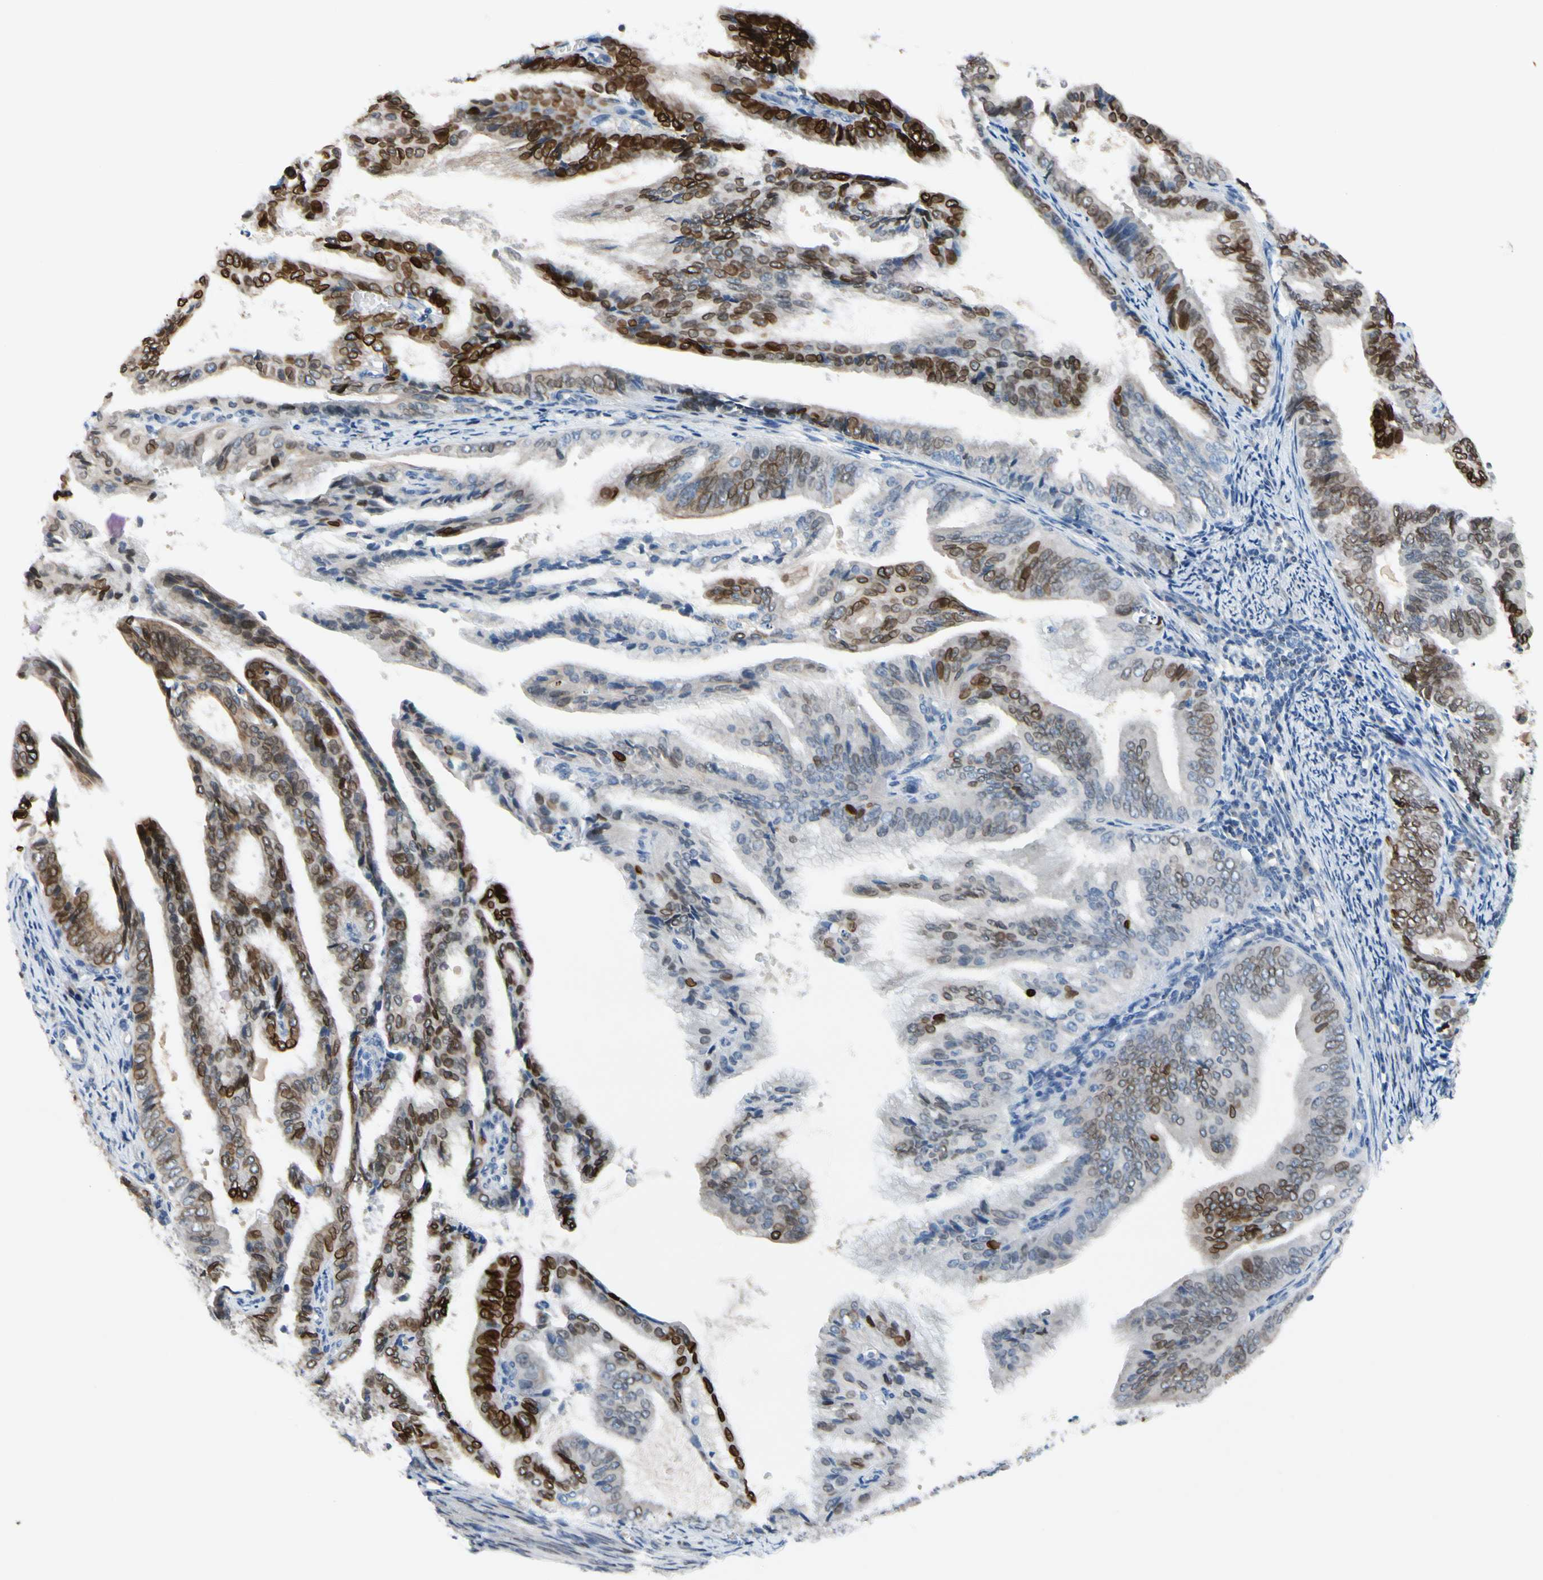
{"staining": {"intensity": "strong", "quantity": ">75%", "location": "cytoplasmic/membranous,nuclear"}, "tissue": "endometrial cancer", "cell_type": "Tumor cells", "image_type": "cancer", "snomed": [{"axis": "morphology", "description": "Adenocarcinoma, NOS"}, {"axis": "topography", "description": "Endometrium"}], "caption": "Brown immunohistochemical staining in human endometrial adenocarcinoma exhibits strong cytoplasmic/membranous and nuclear positivity in about >75% of tumor cells. (DAB (3,3'-diaminobenzidine) = brown stain, brightfield microscopy at high magnification).", "gene": "ZNF132", "patient": {"sex": "female", "age": 58}}